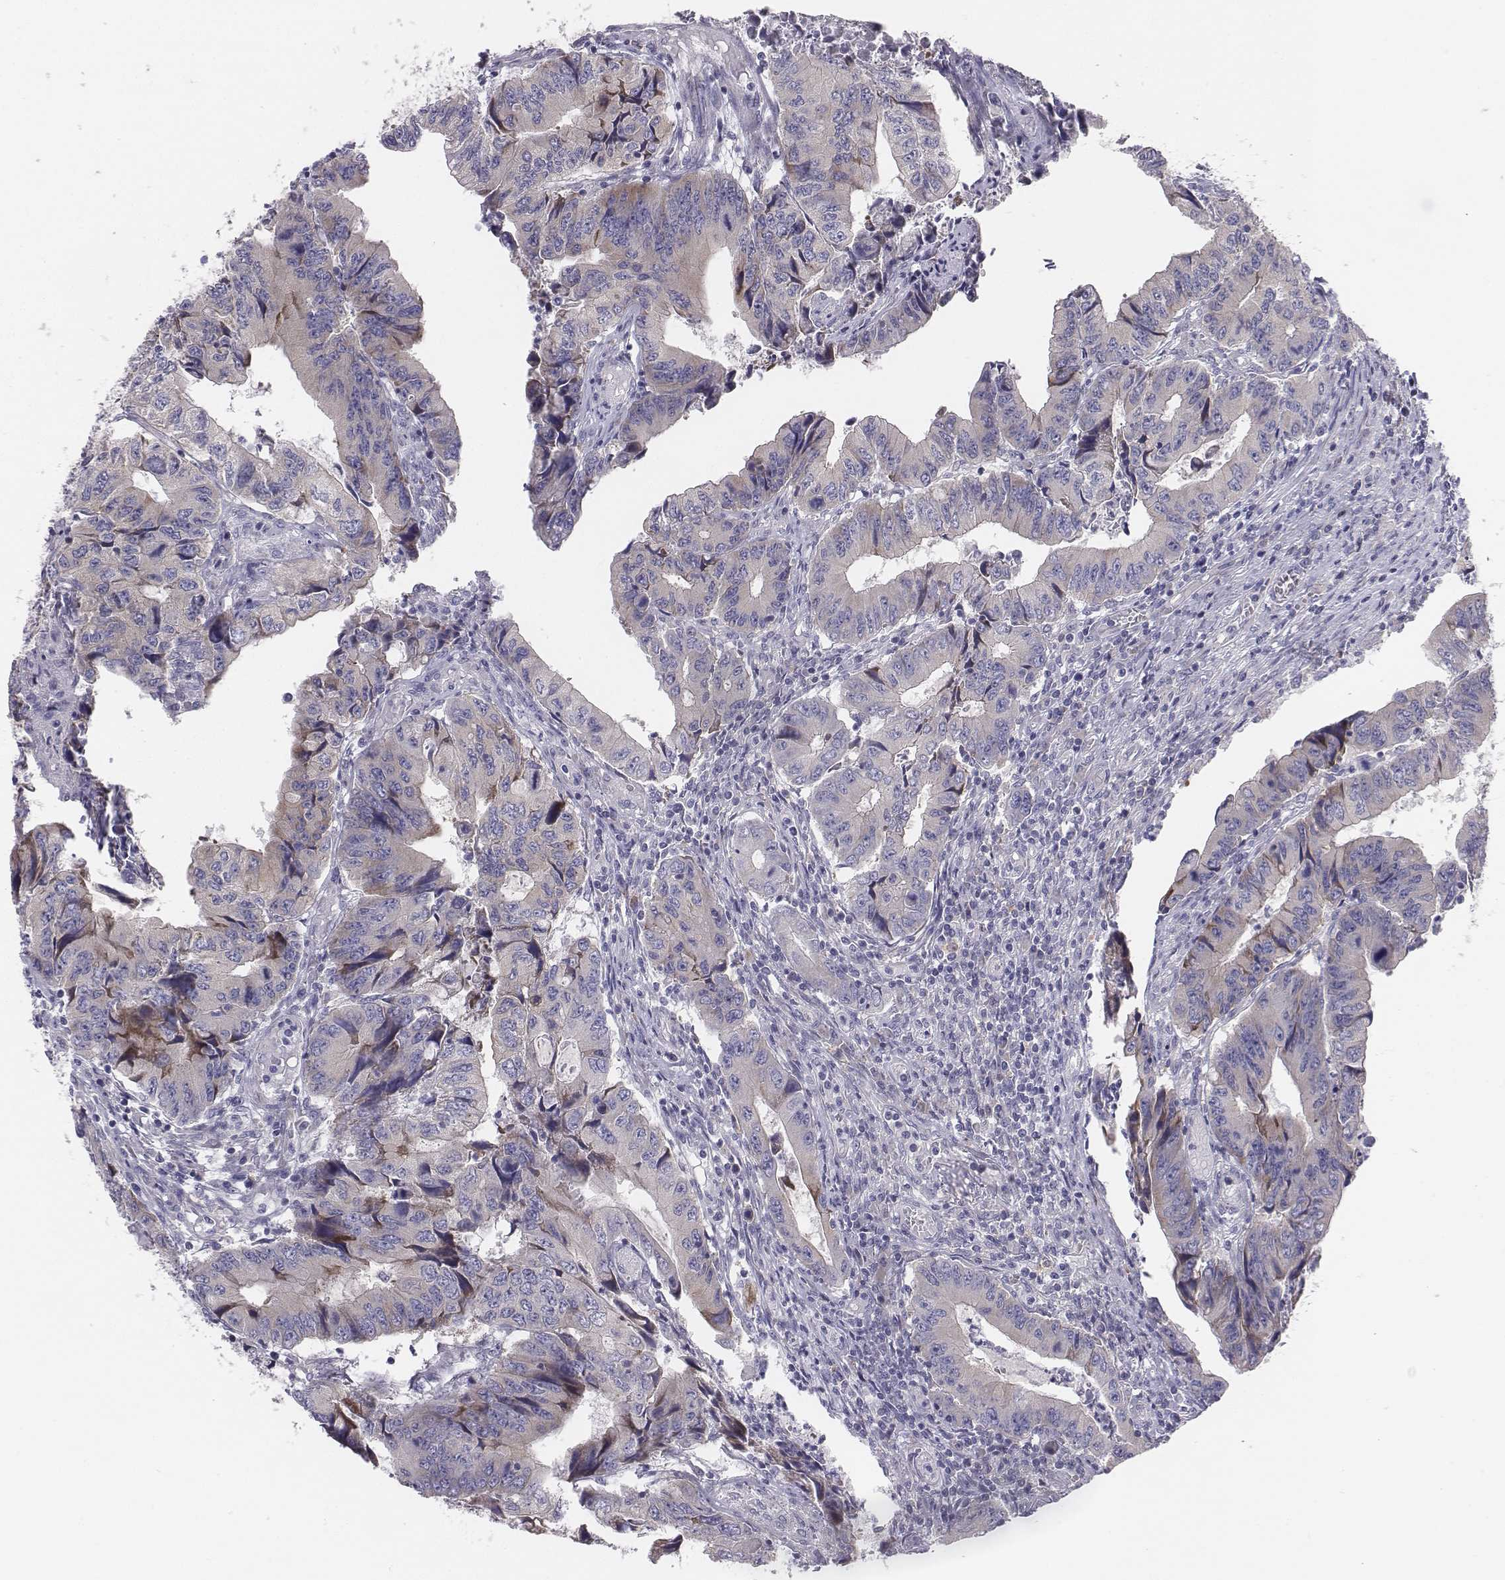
{"staining": {"intensity": "weak", "quantity": "<25%", "location": "cytoplasmic/membranous"}, "tissue": "colorectal cancer", "cell_type": "Tumor cells", "image_type": "cancer", "snomed": [{"axis": "morphology", "description": "Adenocarcinoma, NOS"}, {"axis": "topography", "description": "Colon"}], "caption": "The image exhibits no significant positivity in tumor cells of adenocarcinoma (colorectal).", "gene": "CHST14", "patient": {"sex": "male", "age": 53}}